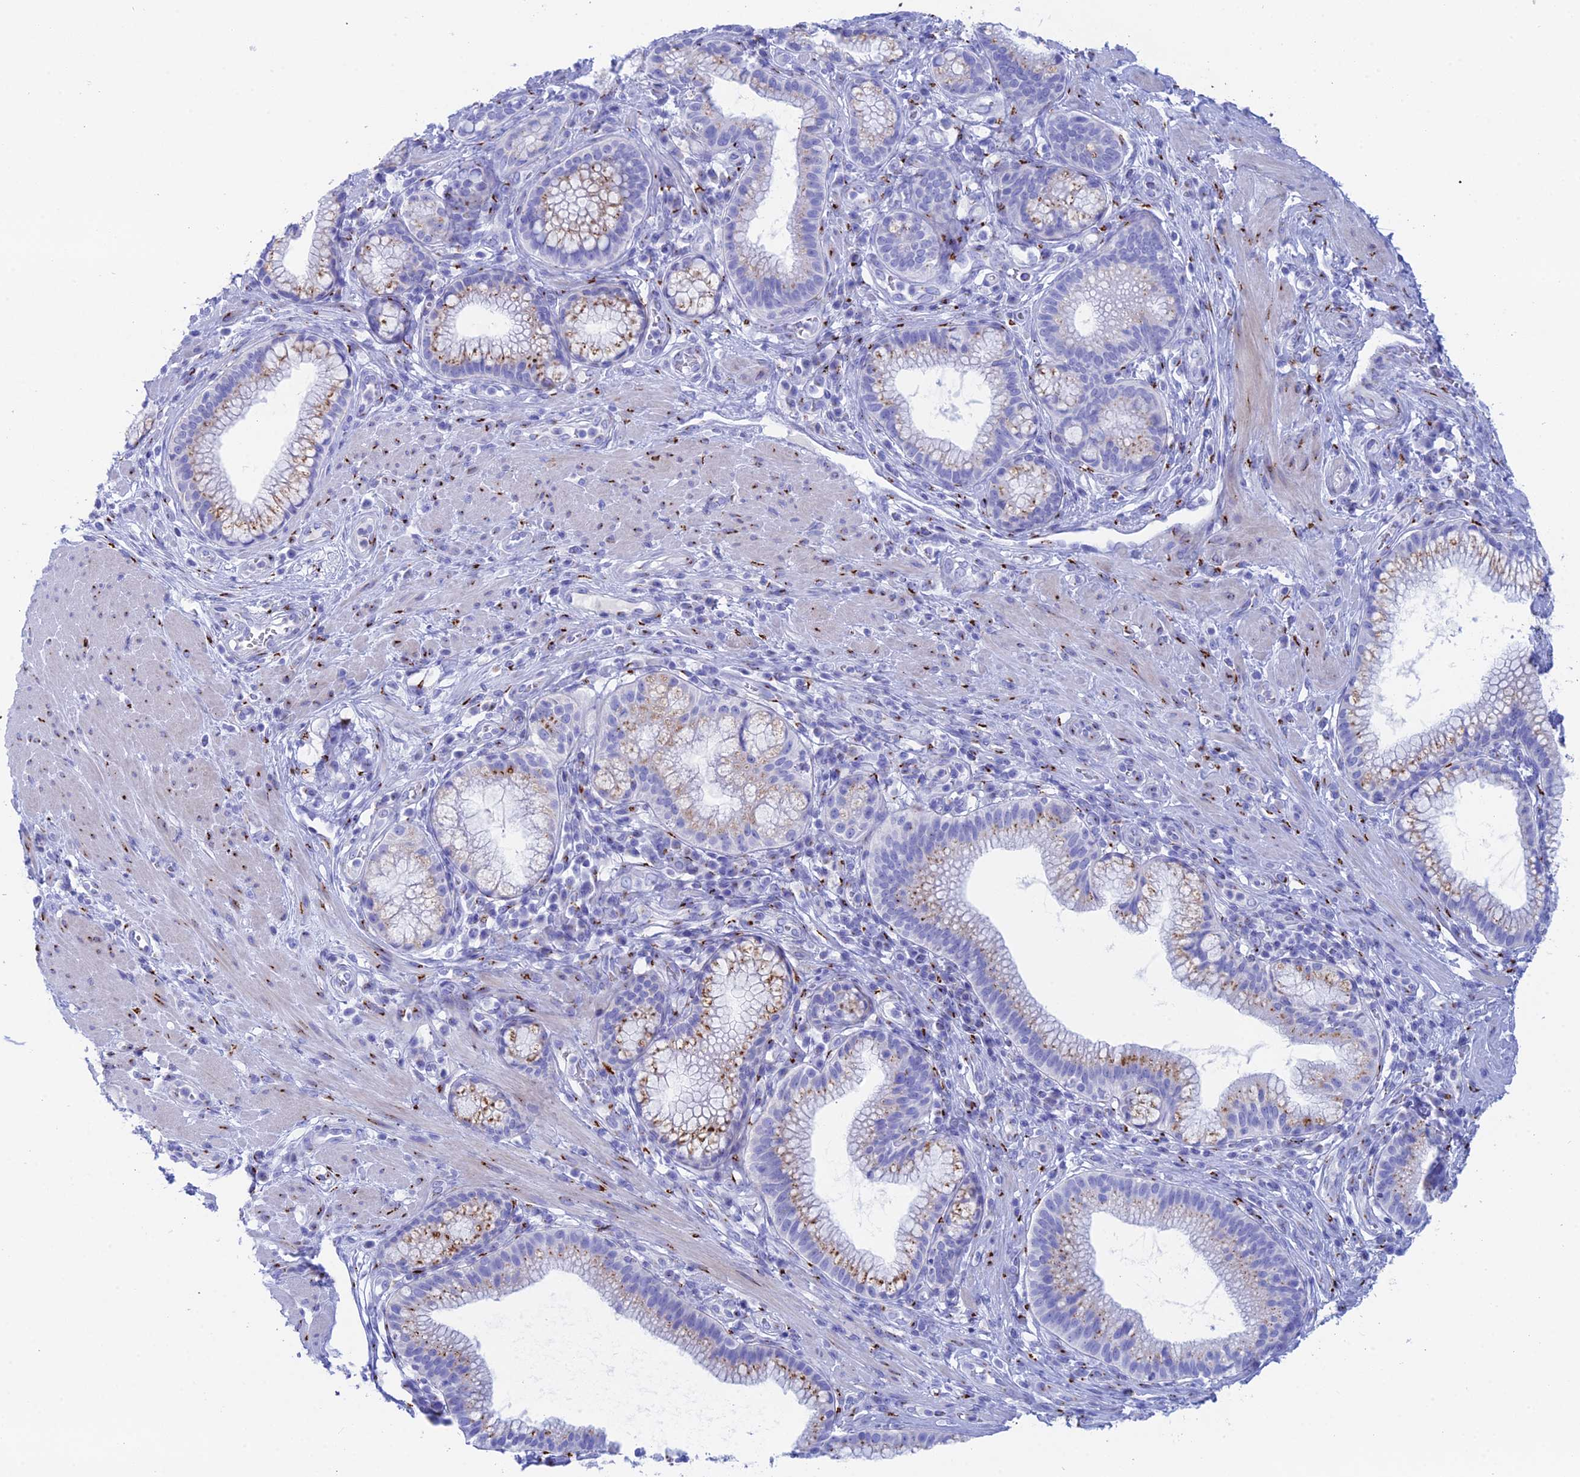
{"staining": {"intensity": "moderate", "quantity": "25%-75%", "location": "cytoplasmic/membranous"}, "tissue": "pancreatic cancer", "cell_type": "Tumor cells", "image_type": "cancer", "snomed": [{"axis": "morphology", "description": "Adenocarcinoma, NOS"}, {"axis": "topography", "description": "Pancreas"}], "caption": "The histopathology image exhibits a brown stain indicating the presence of a protein in the cytoplasmic/membranous of tumor cells in adenocarcinoma (pancreatic). (Stains: DAB in brown, nuclei in blue, Microscopy: brightfield microscopy at high magnification).", "gene": "ERICH4", "patient": {"sex": "male", "age": 72}}